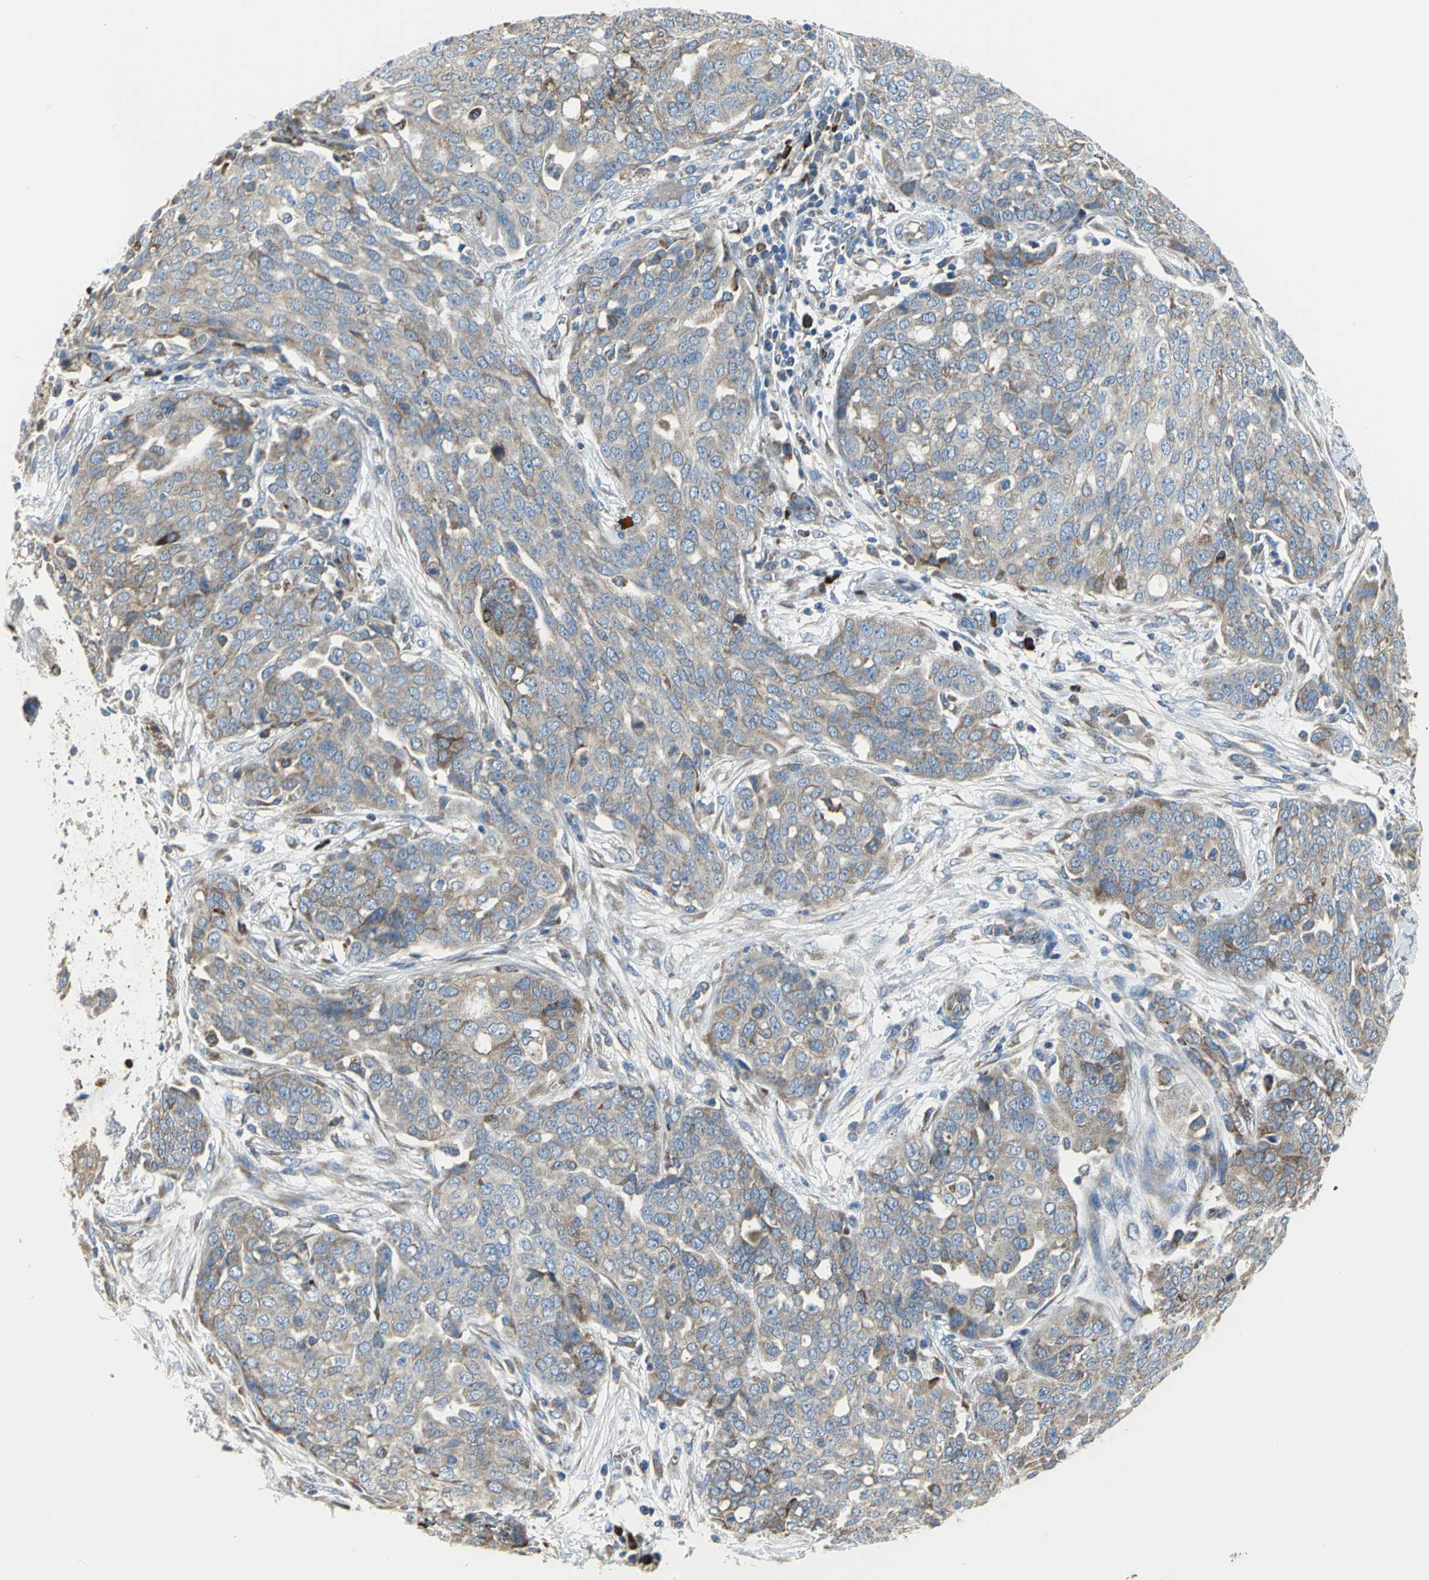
{"staining": {"intensity": "moderate", "quantity": ">75%", "location": "cytoplasmic/membranous"}, "tissue": "ovarian cancer", "cell_type": "Tumor cells", "image_type": "cancer", "snomed": [{"axis": "morphology", "description": "Cystadenocarcinoma, serous, NOS"}, {"axis": "topography", "description": "Soft tissue"}, {"axis": "topography", "description": "Ovary"}], "caption": "A histopathology image of ovarian cancer (serous cystadenocarcinoma) stained for a protein shows moderate cytoplasmic/membranous brown staining in tumor cells. Ihc stains the protein of interest in brown and the nuclei are stained blue.", "gene": "TULP4", "patient": {"sex": "female", "age": 57}}